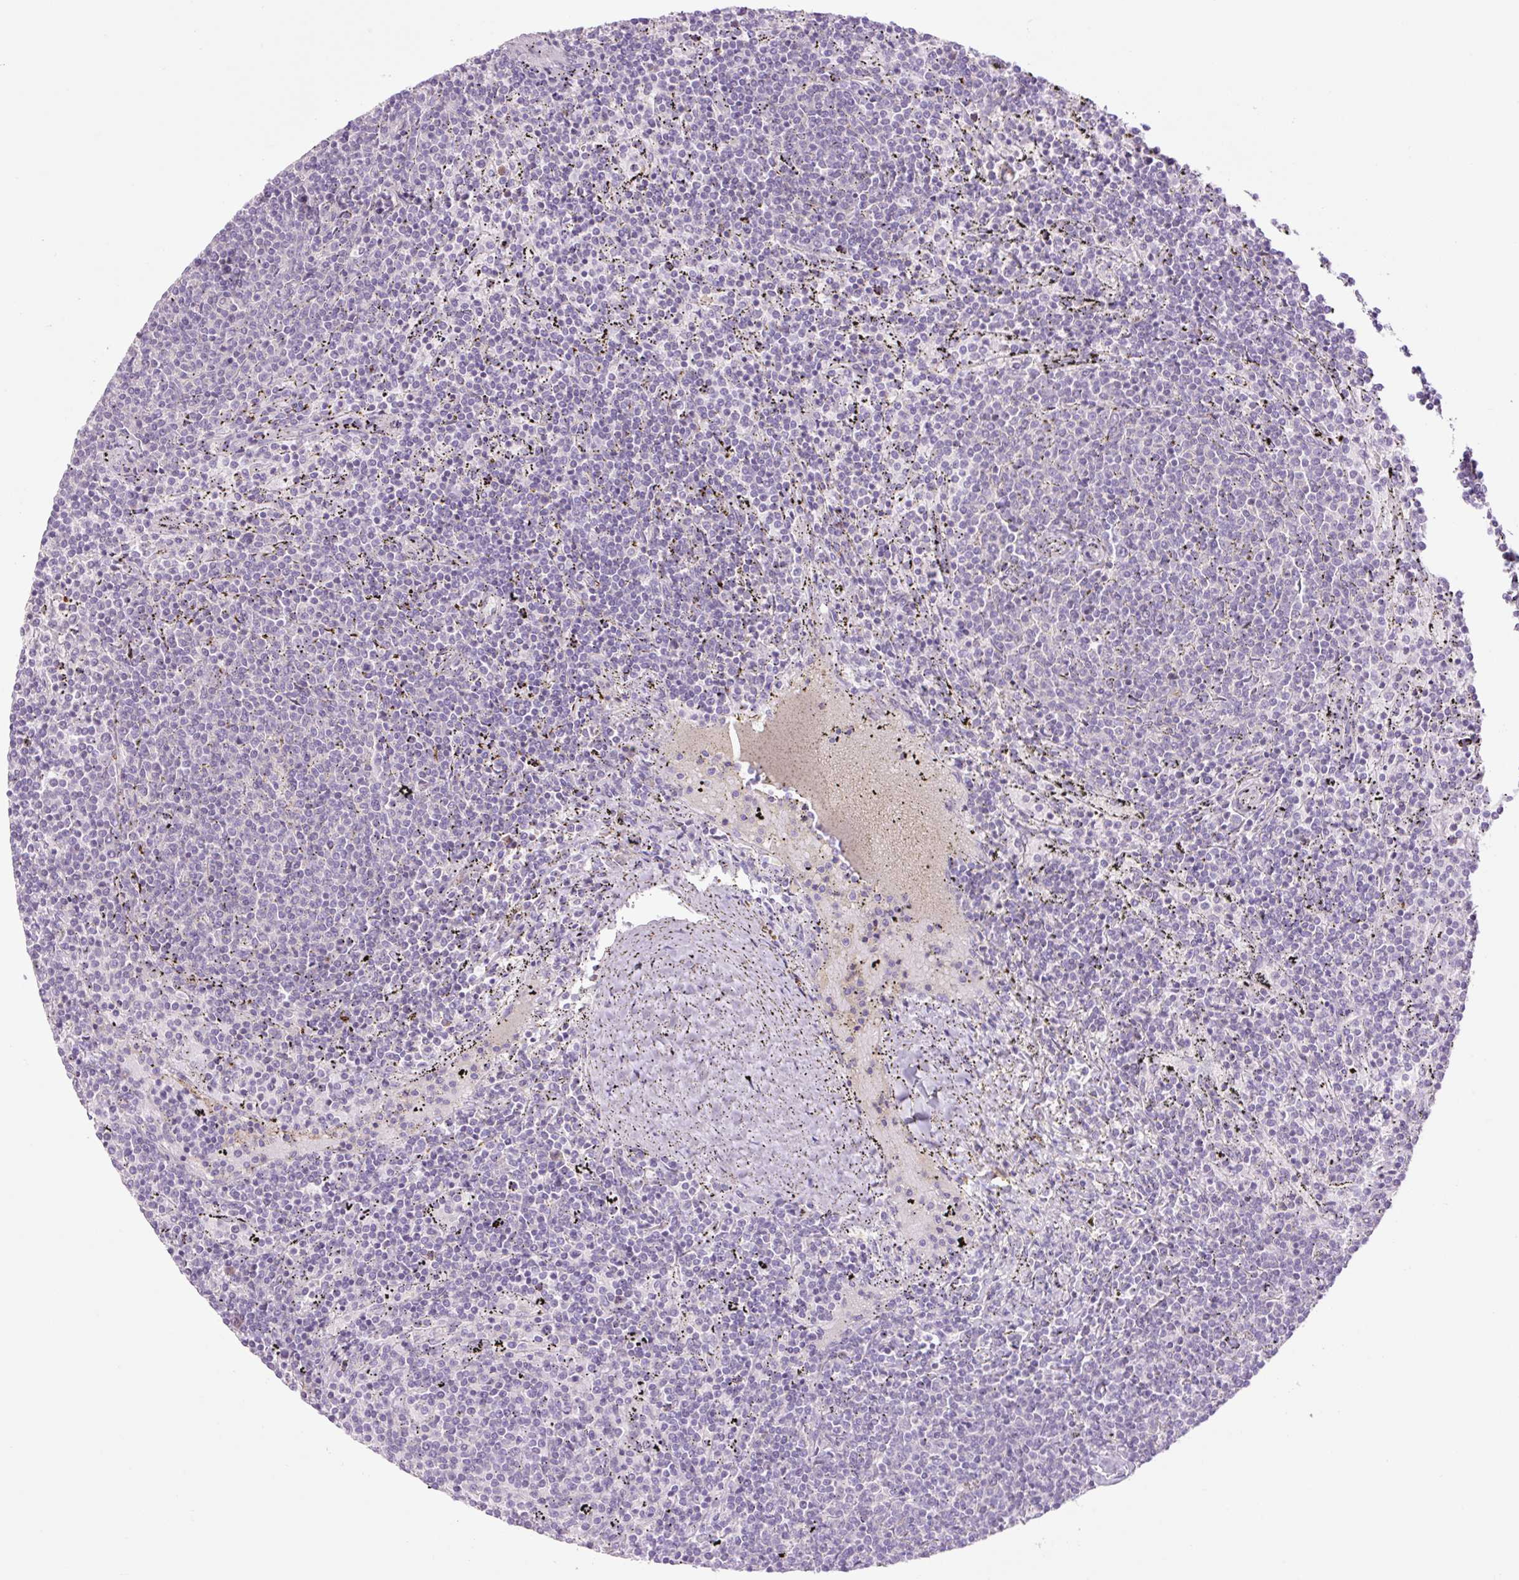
{"staining": {"intensity": "negative", "quantity": "none", "location": "none"}, "tissue": "lymphoma", "cell_type": "Tumor cells", "image_type": "cancer", "snomed": [{"axis": "morphology", "description": "Malignant lymphoma, non-Hodgkin's type, Low grade"}, {"axis": "topography", "description": "Spleen"}], "caption": "There is no significant positivity in tumor cells of lymphoma.", "gene": "GRID2", "patient": {"sex": "female", "age": 50}}